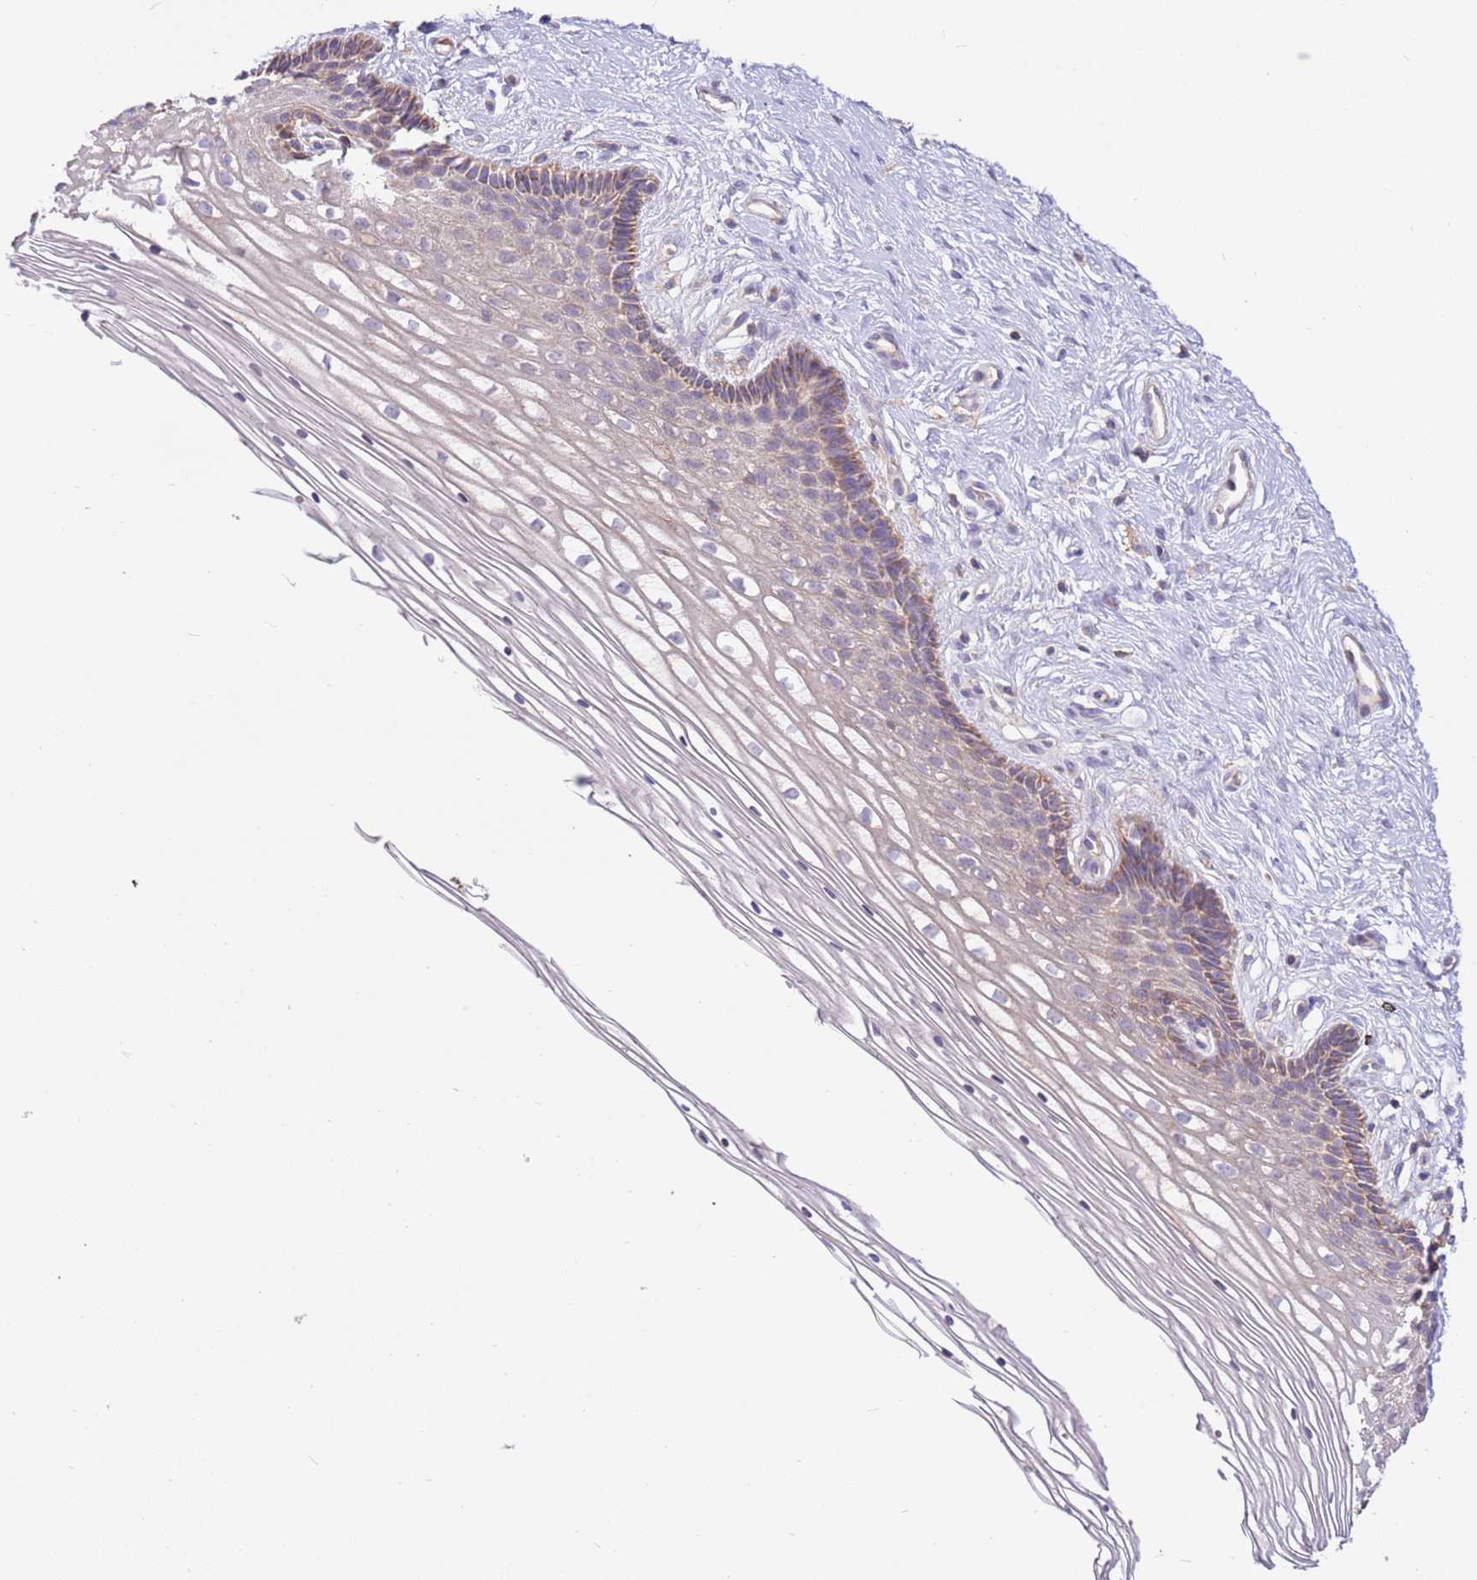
{"staining": {"intensity": "negative", "quantity": "none", "location": "none"}, "tissue": "cervix", "cell_type": "Glandular cells", "image_type": "normal", "snomed": [{"axis": "morphology", "description": "Normal tissue, NOS"}, {"axis": "topography", "description": "Cervix"}], "caption": "Immunohistochemical staining of normal cervix shows no significant positivity in glandular cells.", "gene": "EVA1B", "patient": {"sex": "female", "age": 33}}